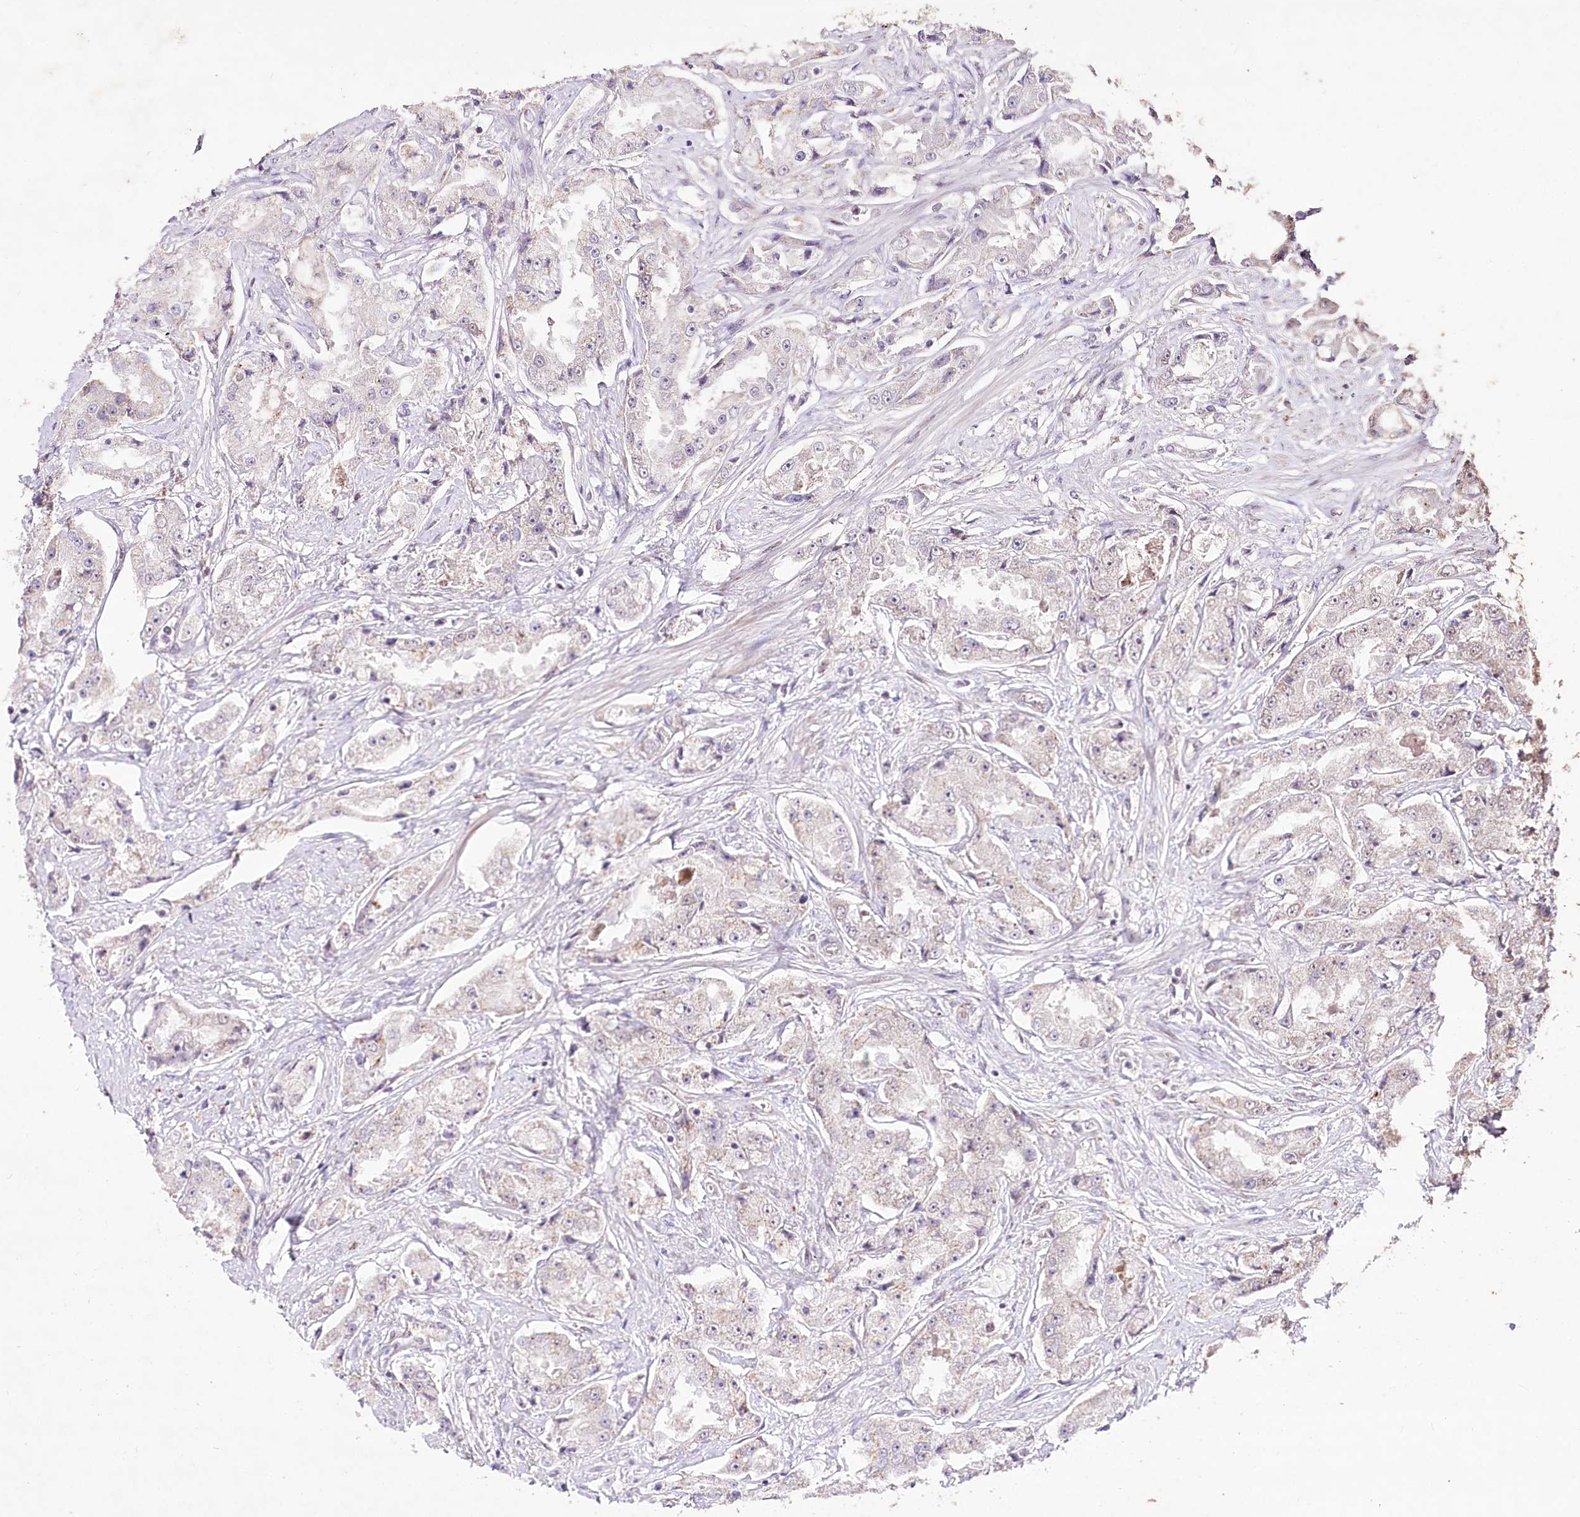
{"staining": {"intensity": "negative", "quantity": "none", "location": "none"}, "tissue": "prostate cancer", "cell_type": "Tumor cells", "image_type": "cancer", "snomed": [{"axis": "morphology", "description": "Adenocarcinoma, High grade"}, {"axis": "topography", "description": "Prostate"}], "caption": "This is an immunohistochemistry image of human prostate adenocarcinoma (high-grade). There is no staining in tumor cells.", "gene": "CARD19", "patient": {"sex": "male", "age": 73}}